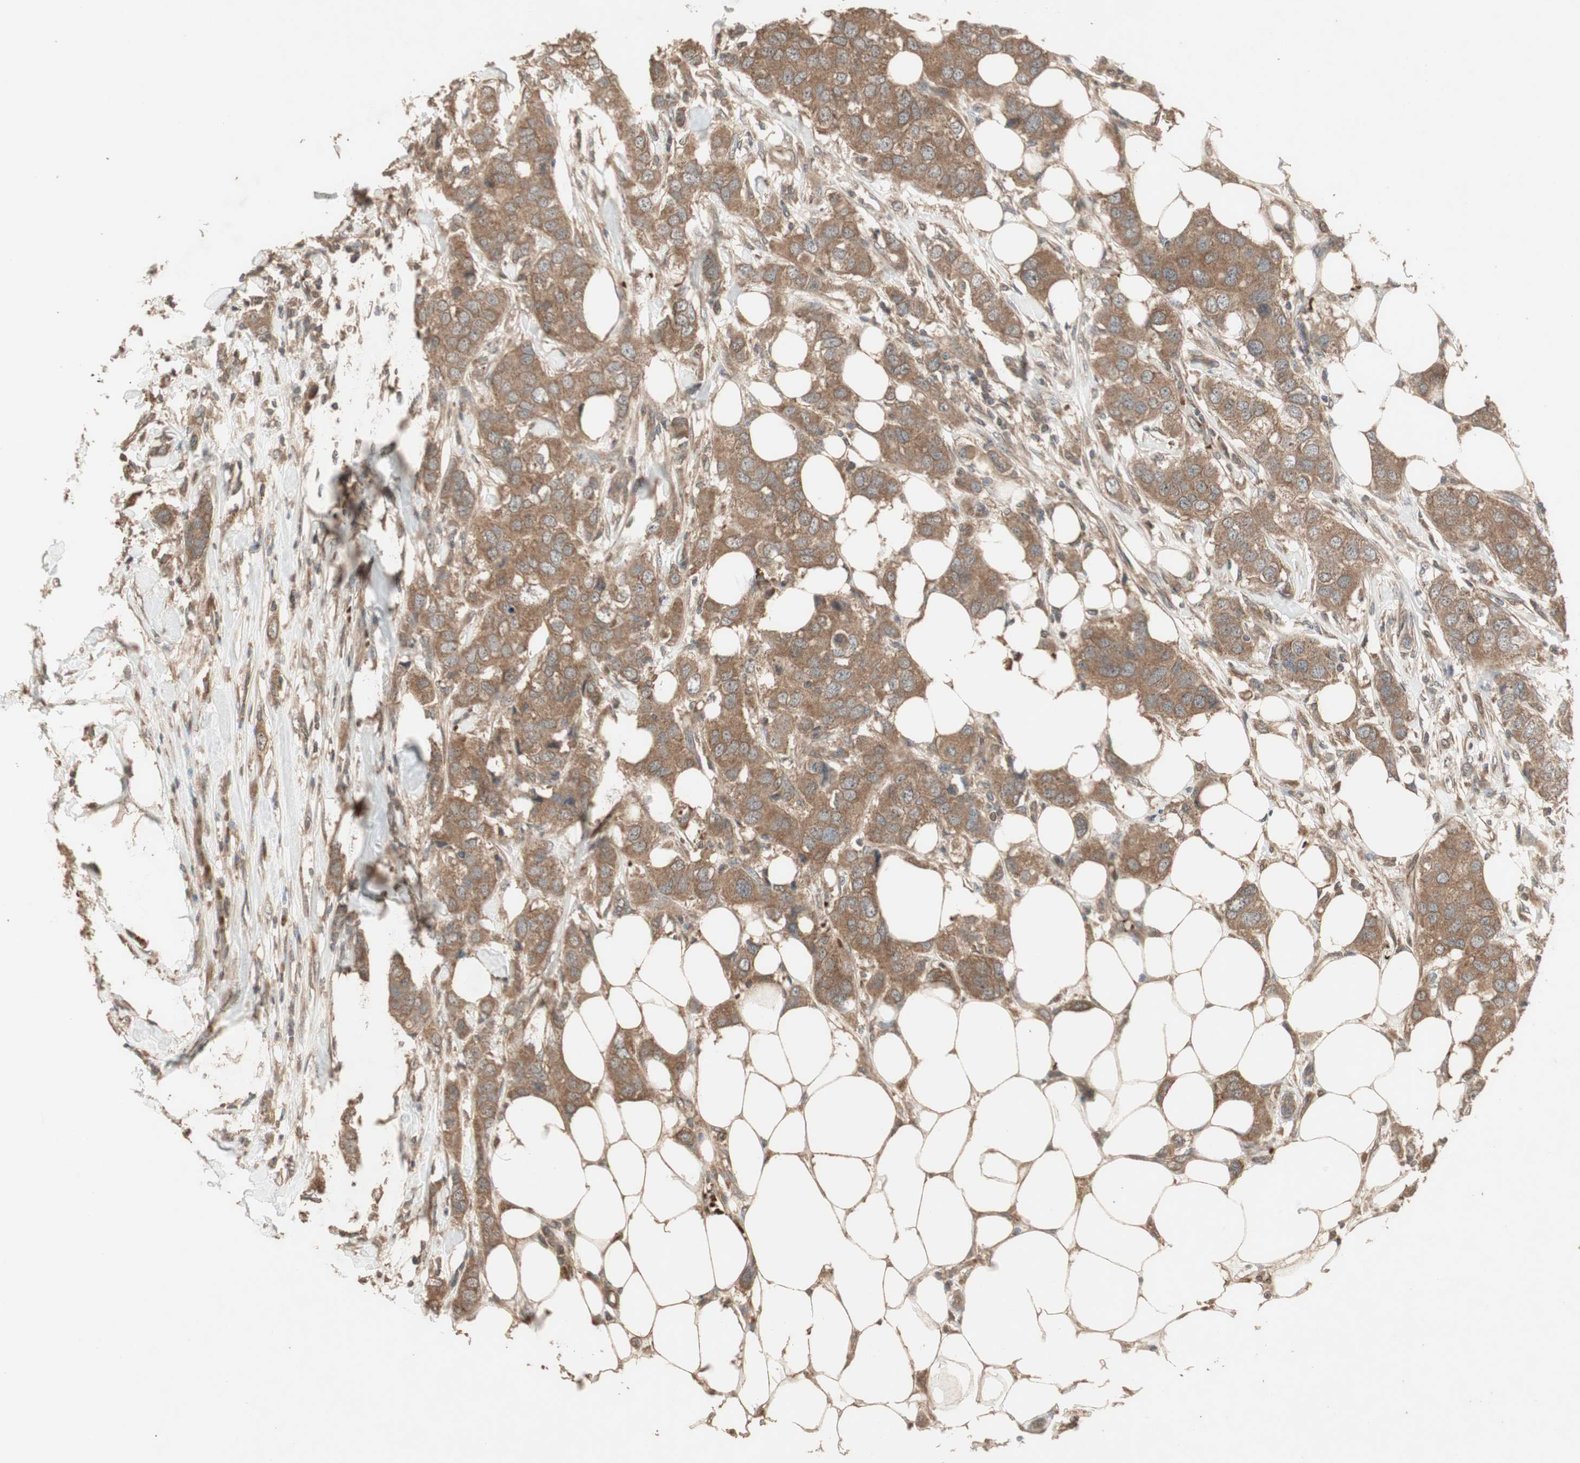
{"staining": {"intensity": "moderate", "quantity": ">75%", "location": "cytoplasmic/membranous"}, "tissue": "breast cancer", "cell_type": "Tumor cells", "image_type": "cancer", "snomed": [{"axis": "morphology", "description": "Duct carcinoma"}, {"axis": "topography", "description": "Breast"}], "caption": "Immunohistochemistry photomicrograph of human breast infiltrating ductal carcinoma stained for a protein (brown), which displays medium levels of moderate cytoplasmic/membranous positivity in approximately >75% of tumor cells.", "gene": "UBAC1", "patient": {"sex": "female", "age": 50}}